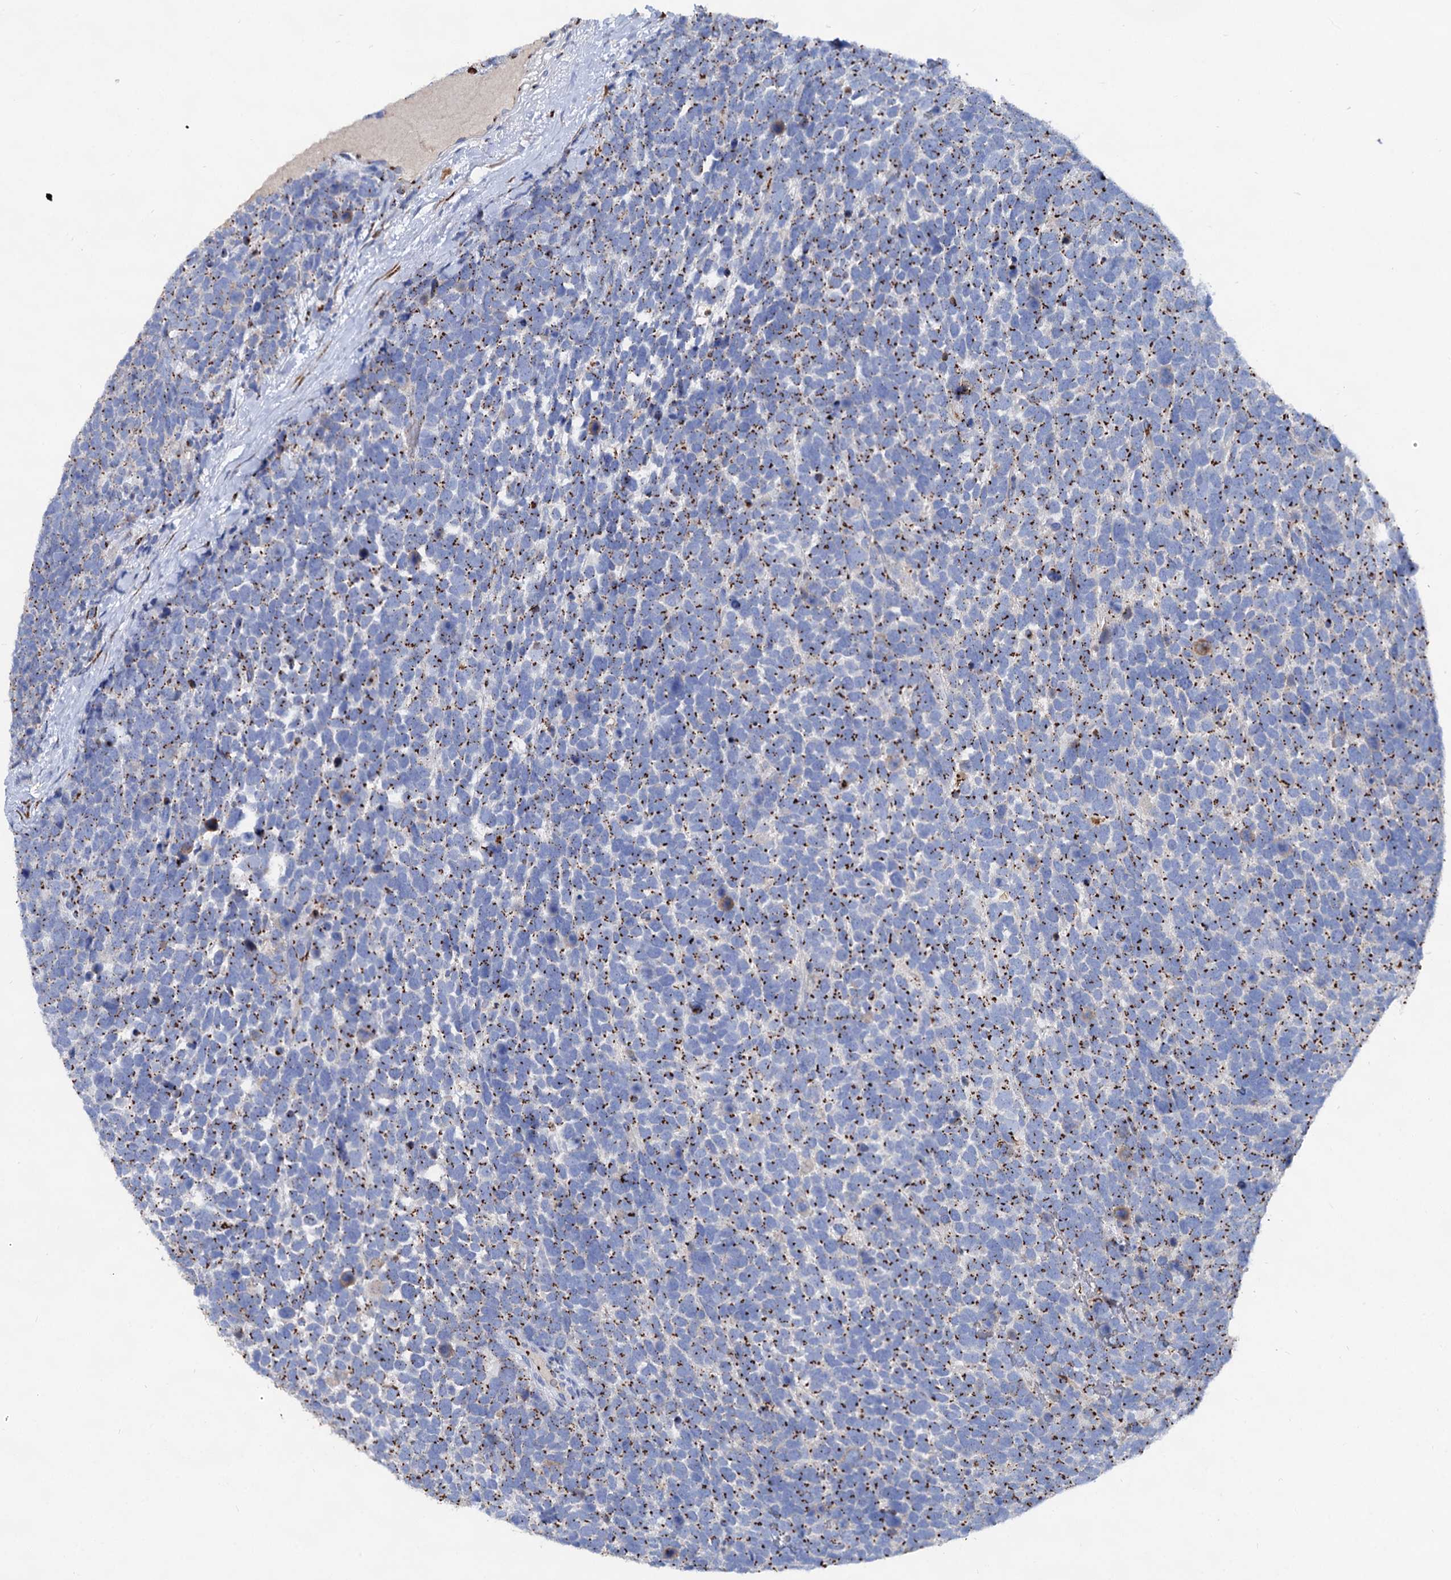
{"staining": {"intensity": "strong", "quantity": ">75%", "location": "cytoplasmic/membranous"}, "tissue": "urothelial cancer", "cell_type": "Tumor cells", "image_type": "cancer", "snomed": [{"axis": "morphology", "description": "Urothelial carcinoma, High grade"}, {"axis": "topography", "description": "Urinary bladder"}], "caption": "A histopathology image of urothelial cancer stained for a protein reveals strong cytoplasmic/membranous brown staining in tumor cells.", "gene": "TM9SF3", "patient": {"sex": "female", "age": 82}}